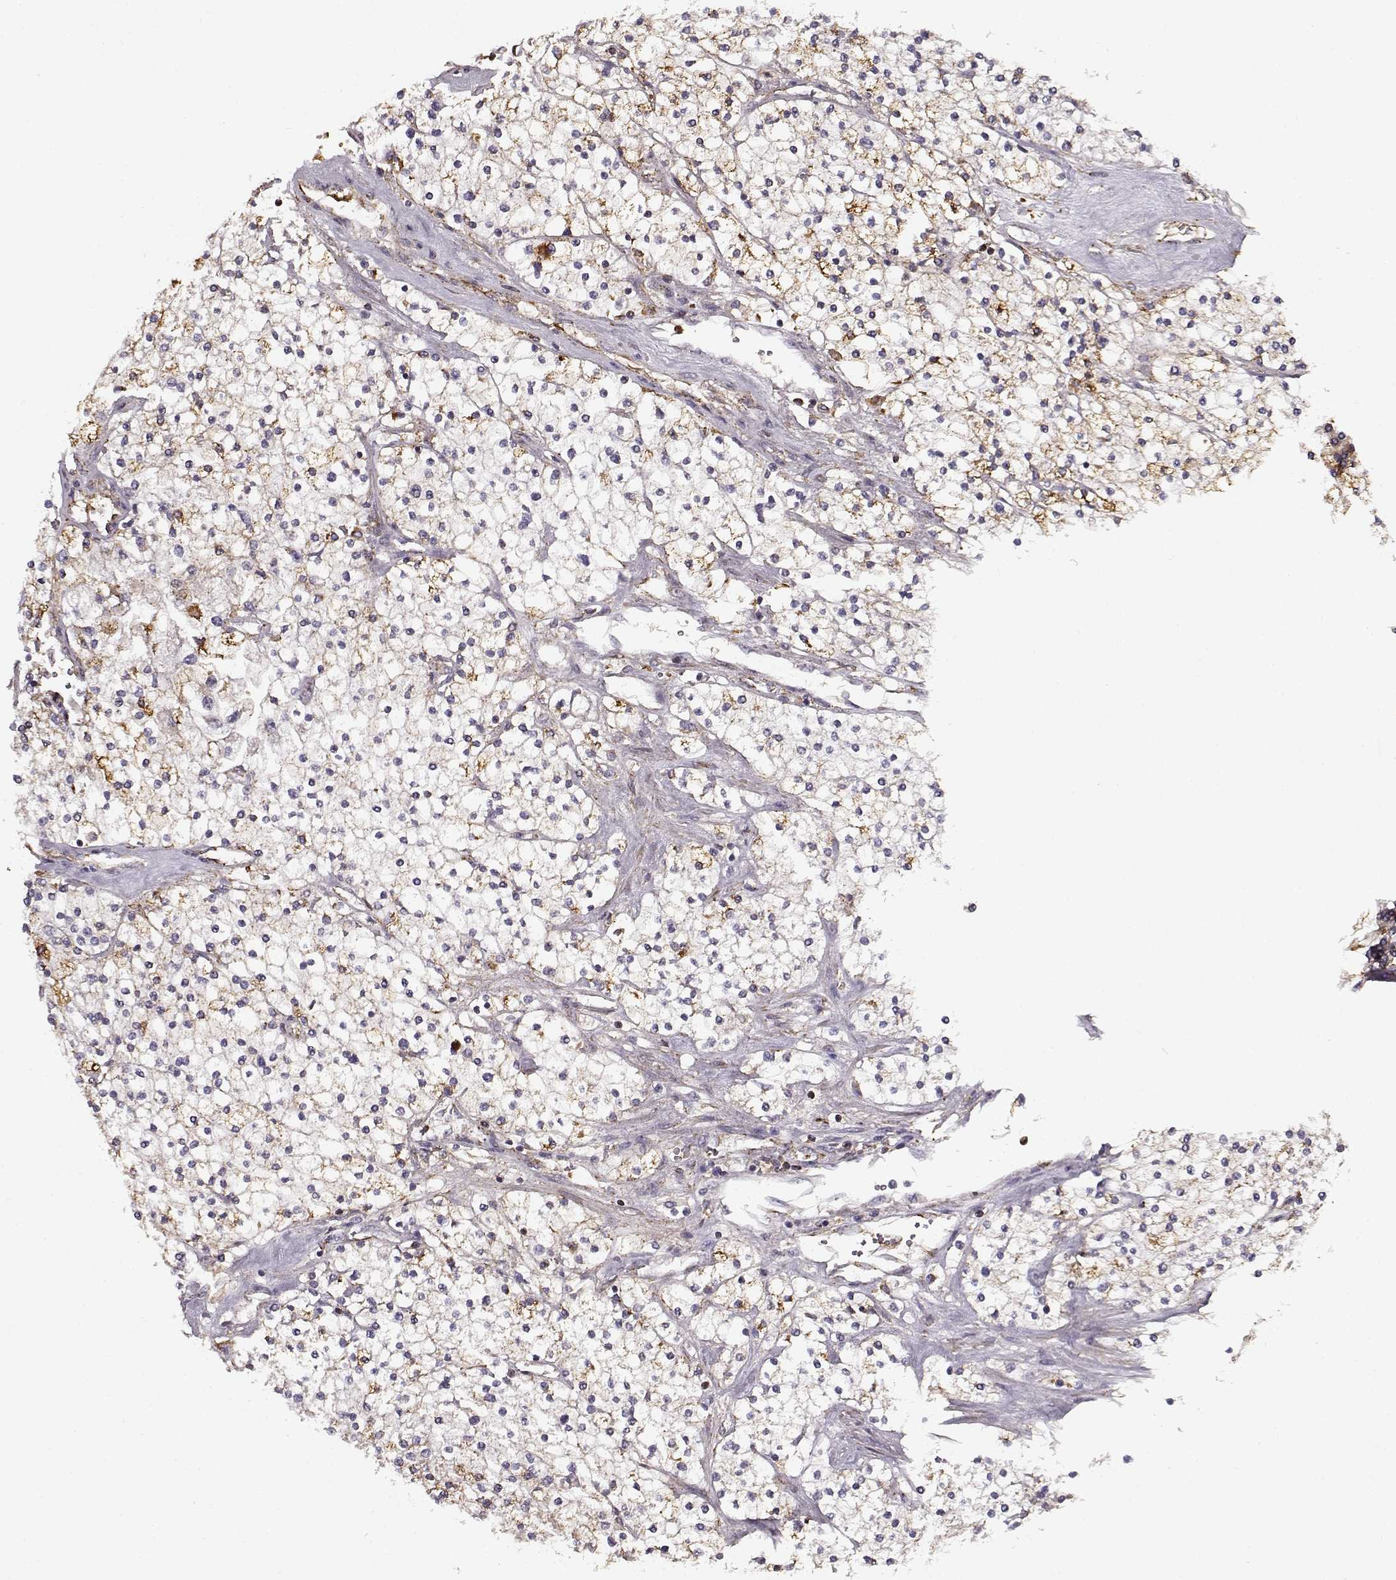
{"staining": {"intensity": "negative", "quantity": "none", "location": "none"}, "tissue": "renal cancer", "cell_type": "Tumor cells", "image_type": "cancer", "snomed": [{"axis": "morphology", "description": "Adenocarcinoma, NOS"}, {"axis": "topography", "description": "Kidney"}], "caption": "DAB (3,3'-diaminobenzidine) immunohistochemical staining of human adenocarcinoma (renal) reveals no significant staining in tumor cells.", "gene": "MFSD1", "patient": {"sex": "male", "age": 80}}